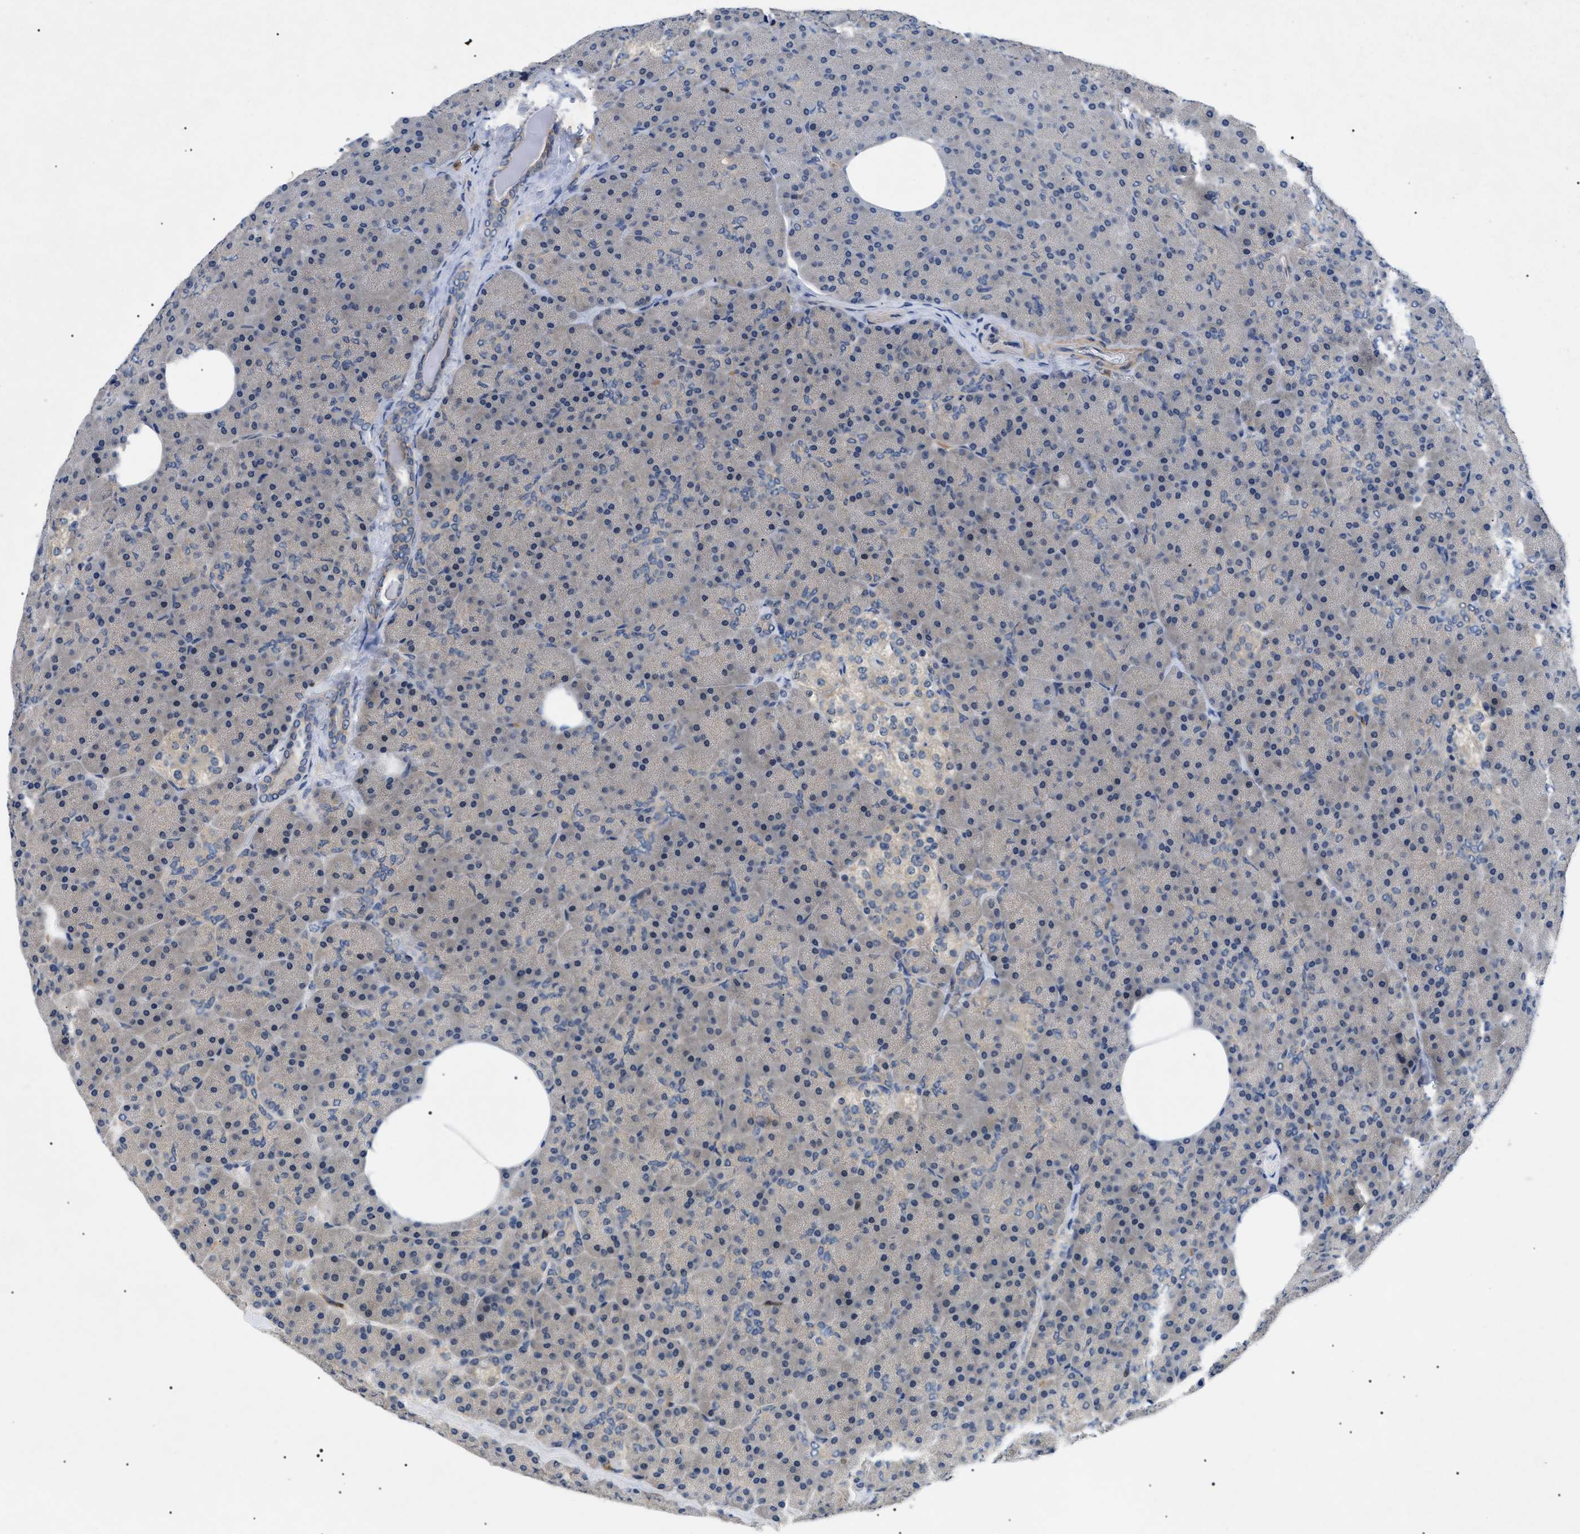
{"staining": {"intensity": "moderate", "quantity": ">75%", "location": "cytoplasmic/membranous"}, "tissue": "pancreas", "cell_type": "Exocrine glandular cells", "image_type": "normal", "snomed": [{"axis": "morphology", "description": "Normal tissue, NOS"}, {"axis": "topography", "description": "Pancreas"}], "caption": "Human pancreas stained for a protein (brown) shows moderate cytoplasmic/membranous positive staining in about >75% of exocrine glandular cells.", "gene": "RIPK1", "patient": {"sex": "female", "age": 35}}